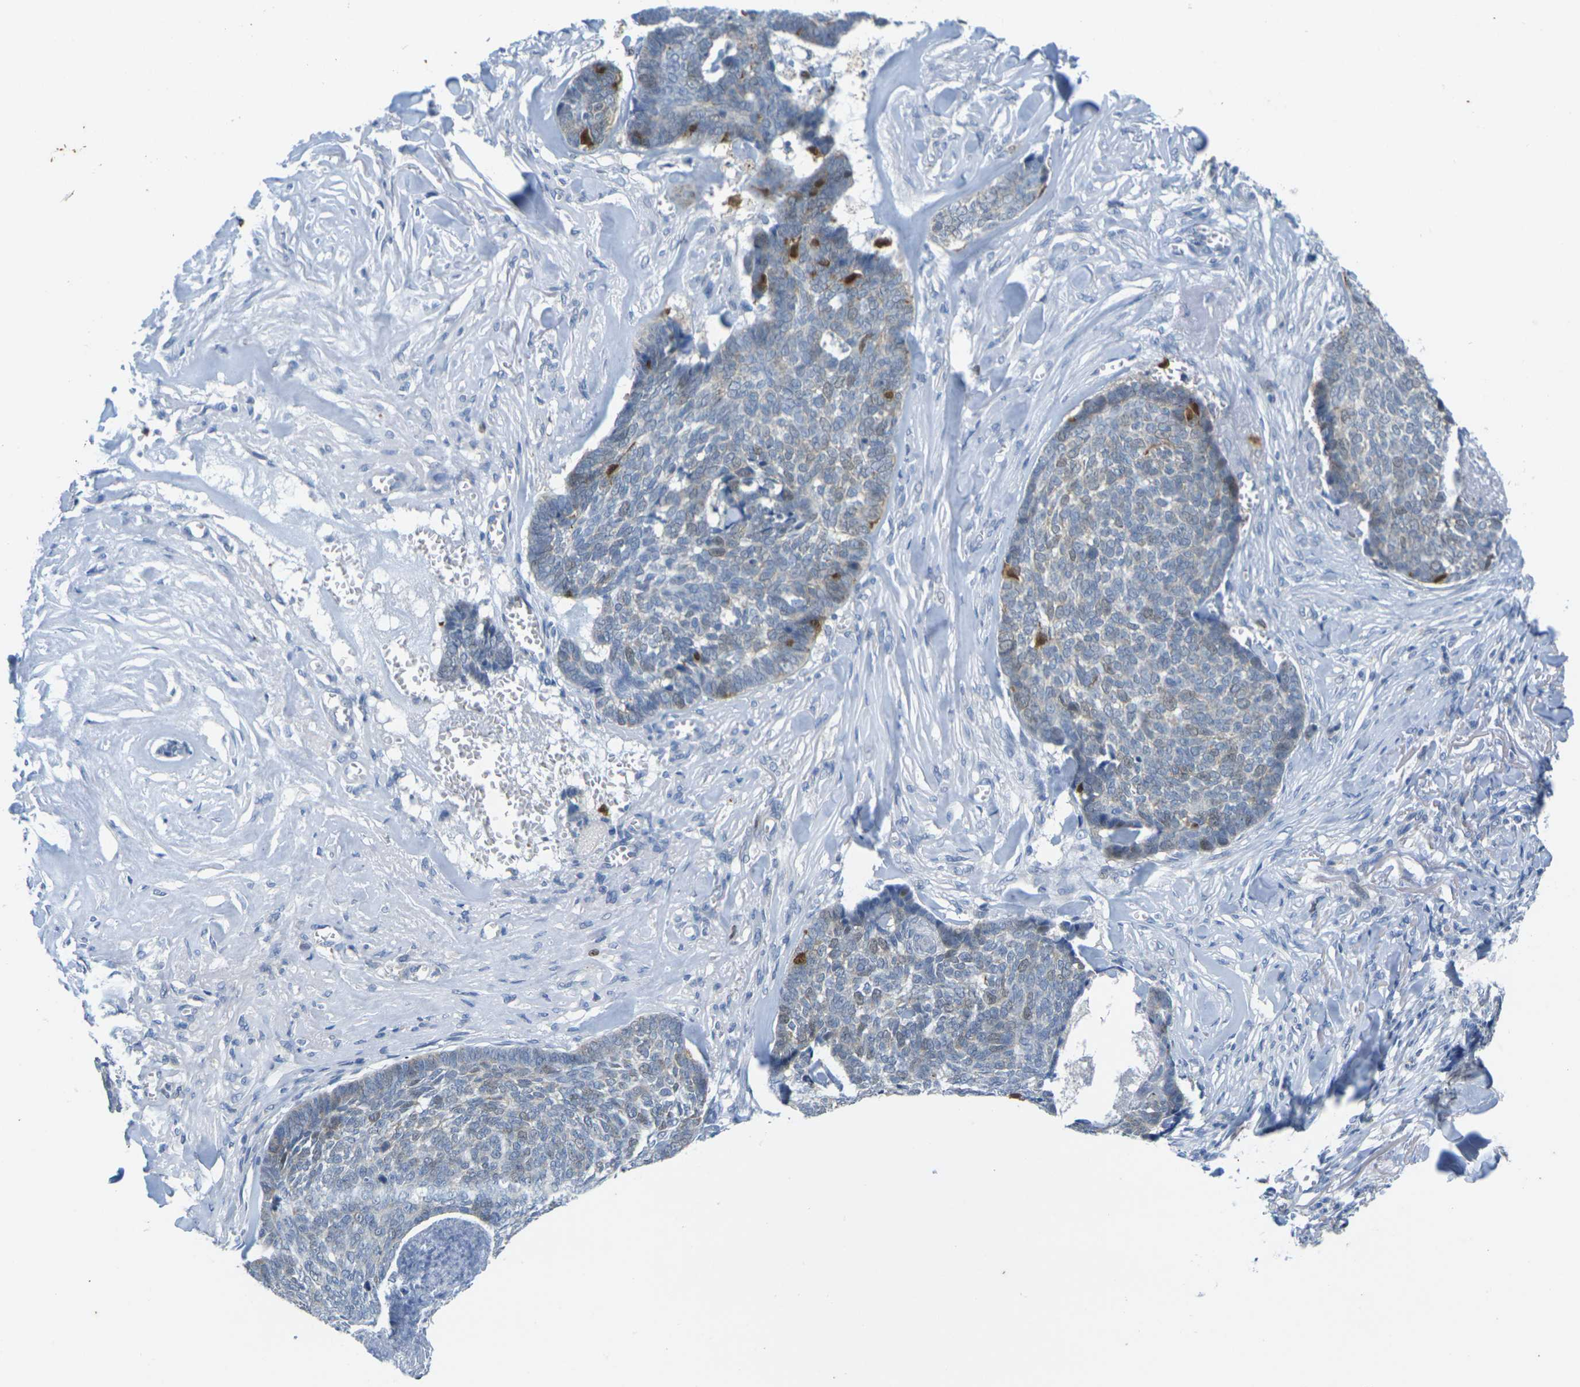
{"staining": {"intensity": "weak", "quantity": "<25%", "location": "nuclear"}, "tissue": "skin cancer", "cell_type": "Tumor cells", "image_type": "cancer", "snomed": [{"axis": "morphology", "description": "Basal cell carcinoma"}, {"axis": "topography", "description": "Skin"}], "caption": "There is no significant positivity in tumor cells of skin basal cell carcinoma. Nuclei are stained in blue.", "gene": "CDK2", "patient": {"sex": "male", "age": 84}}